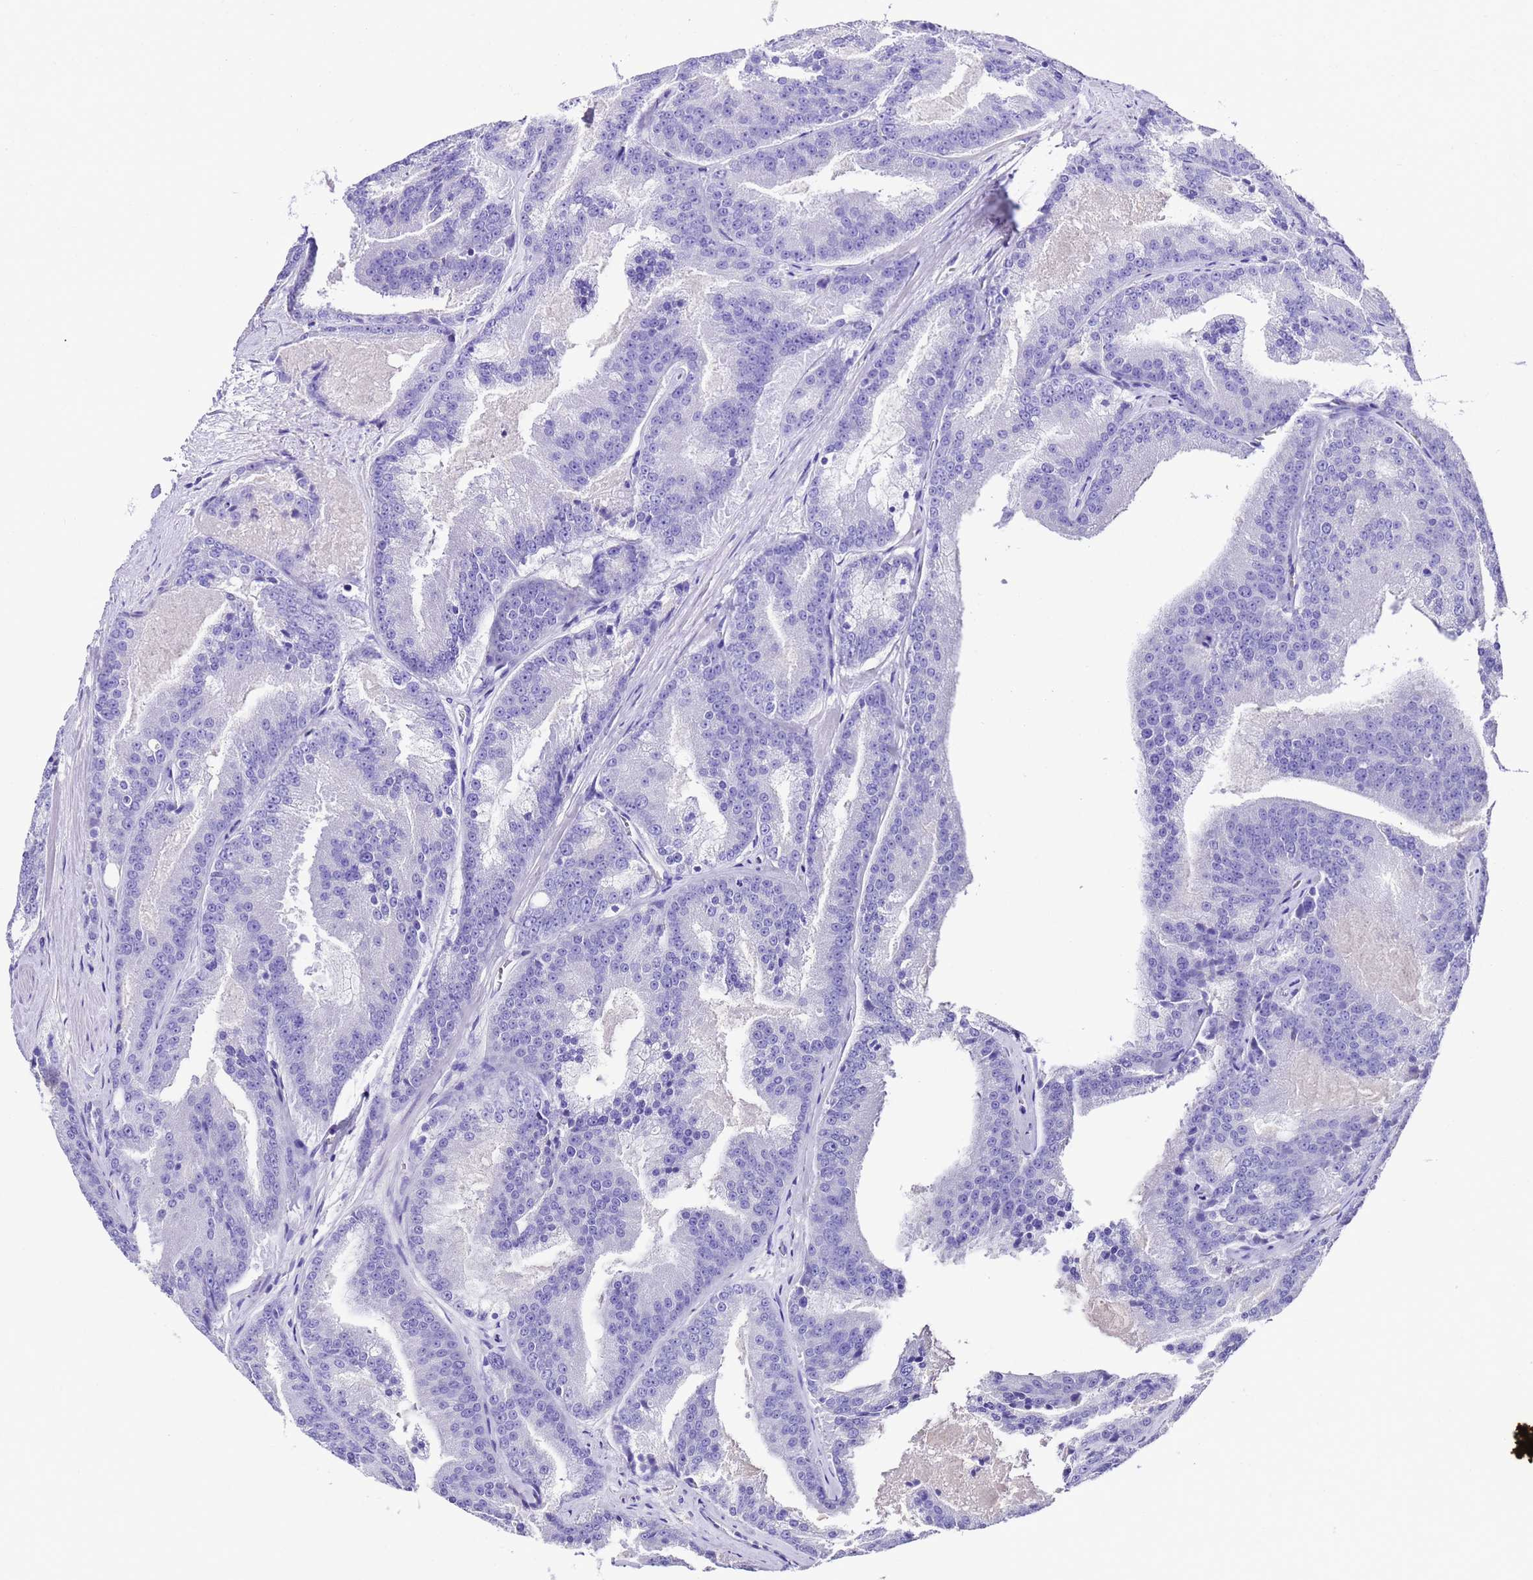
{"staining": {"intensity": "negative", "quantity": "none", "location": "none"}, "tissue": "prostate cancer", "cell_type": "Tumor cells", "image_type": "cancer", "snomed": [{"axis": "morphology", "description": "Adenocarcinoma, High grade"}, {"axis": "topography", "description": "Prostate"}], "caption": "This is an immunohistochemistry (IHC) photomicrograph of human adenocarcinoma (high-grade) (prostate). There is no expression in tumor cells.", "gene": "UGT2A1", "patient": {"sex": "male", "age": 61}}